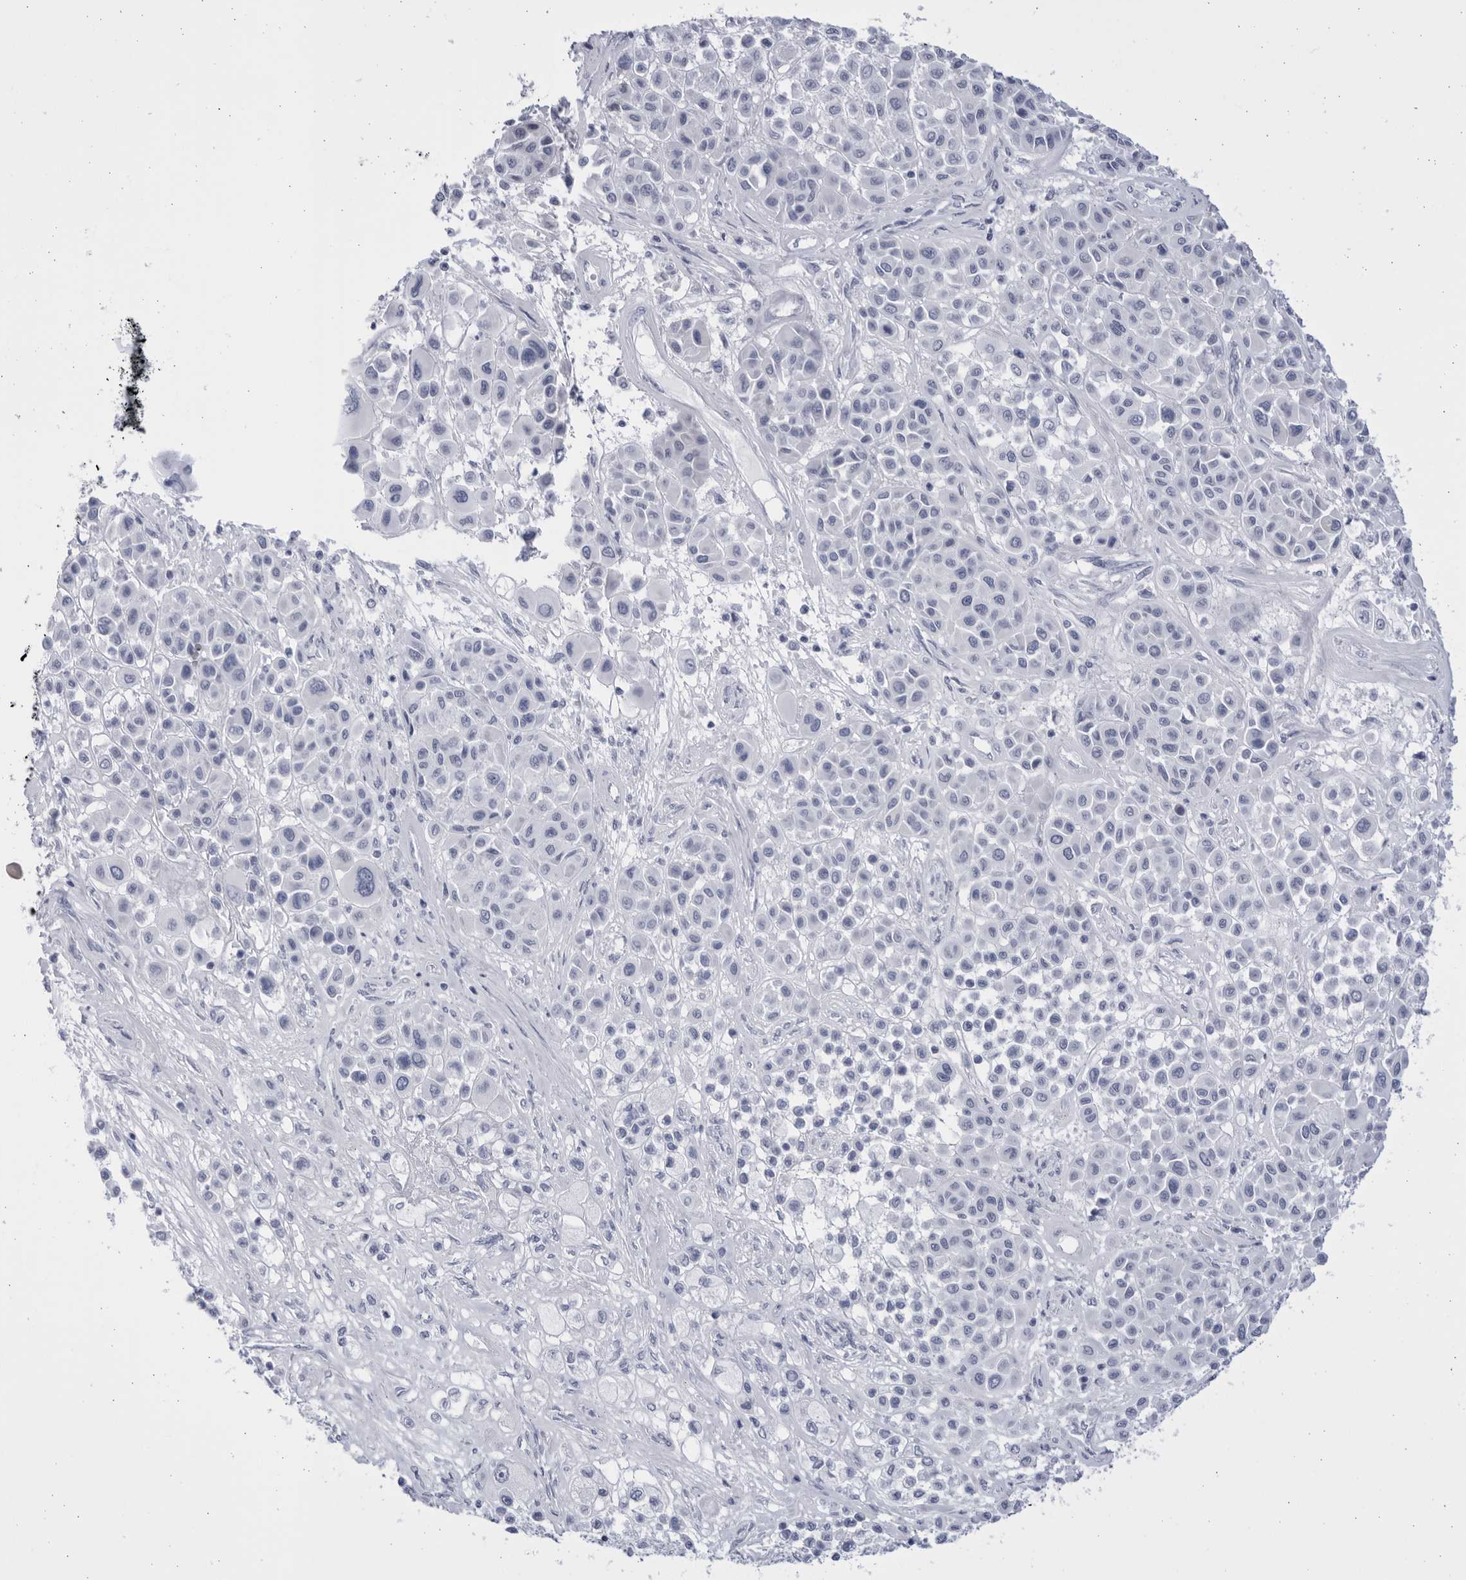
{"staining": {"intensity": "negative", "quantity": "none", "location": "none"}, "tissue": "melanoma", "cell_type": "Tumor cells", "image_type": "cancer", "snomed": [{"axis": "morphology", "description": "Malignant melanoma, Metastatic site"}, {"axis": "topography", "description": "Soft tissue"}], "caption": "Image shows no significant protein positivity in tumor cells of melanoma. Brightfield microscopy of IHC stained with DAB (3,3'-diaminobenzidine) (brown) and hematoxylin (blue), captured at high magnification.", "gene": "CCDC181", "patient": {"sex": "male", "age": 41}}